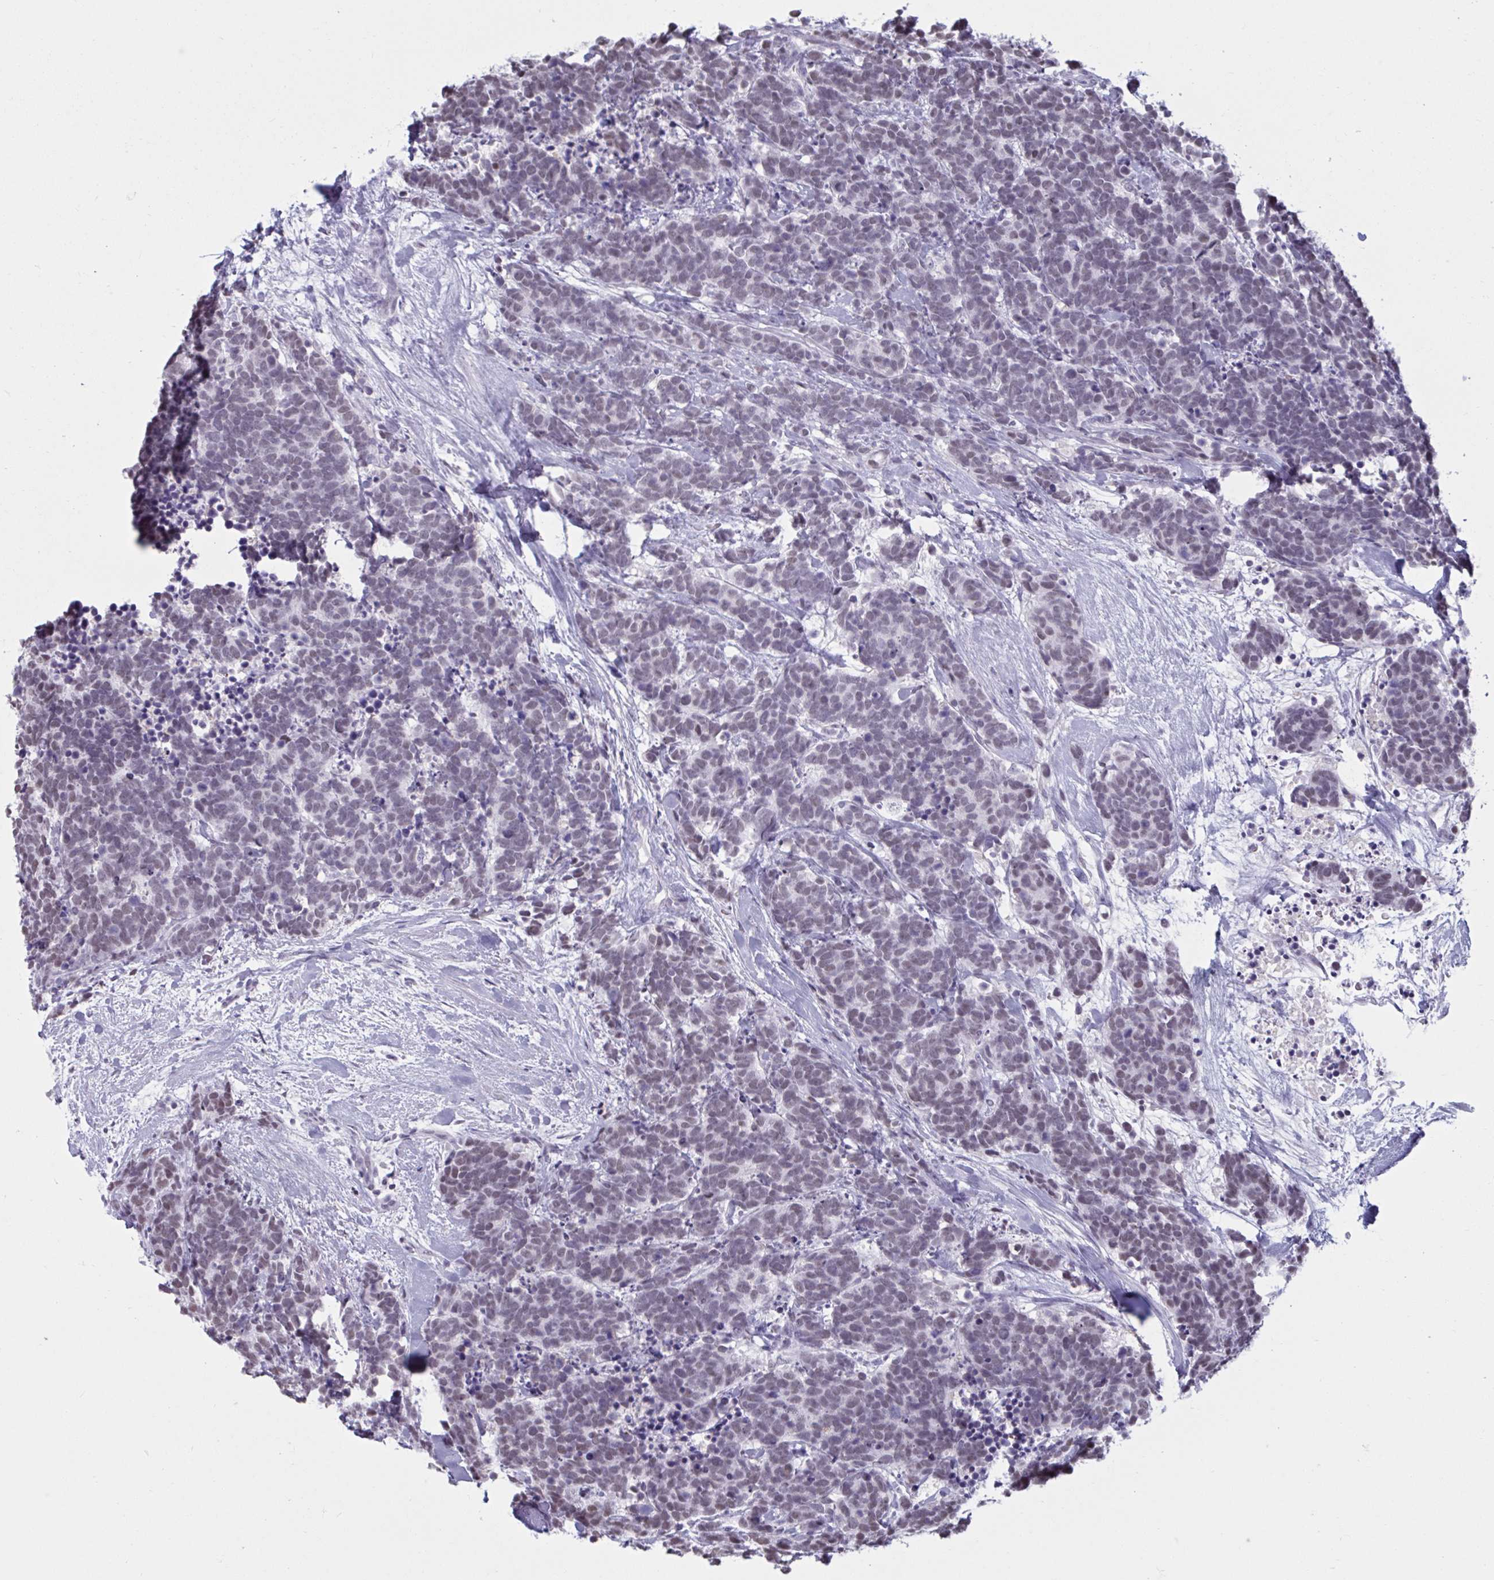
{"staining": {"intensity": "negative", "quantity": "none", "location": "none"}, "tissue": "carcinoid", "cell_type": "Tumor cells", "image_type": "cancer", "snomed": [{"axis": "morphology", "description": "Carcinoma, NOS"}, {"axis": "morphology", "description": "Carcinoid, malignant, NOS"}, {"axis": "topography", "description": "Prostate"}], "caption": "Malignant carcinoid stained for a protein using IHC shows no expression tumor cells.", "gene": "MSMB", "patient": {"sex": "male", "age": 57}}